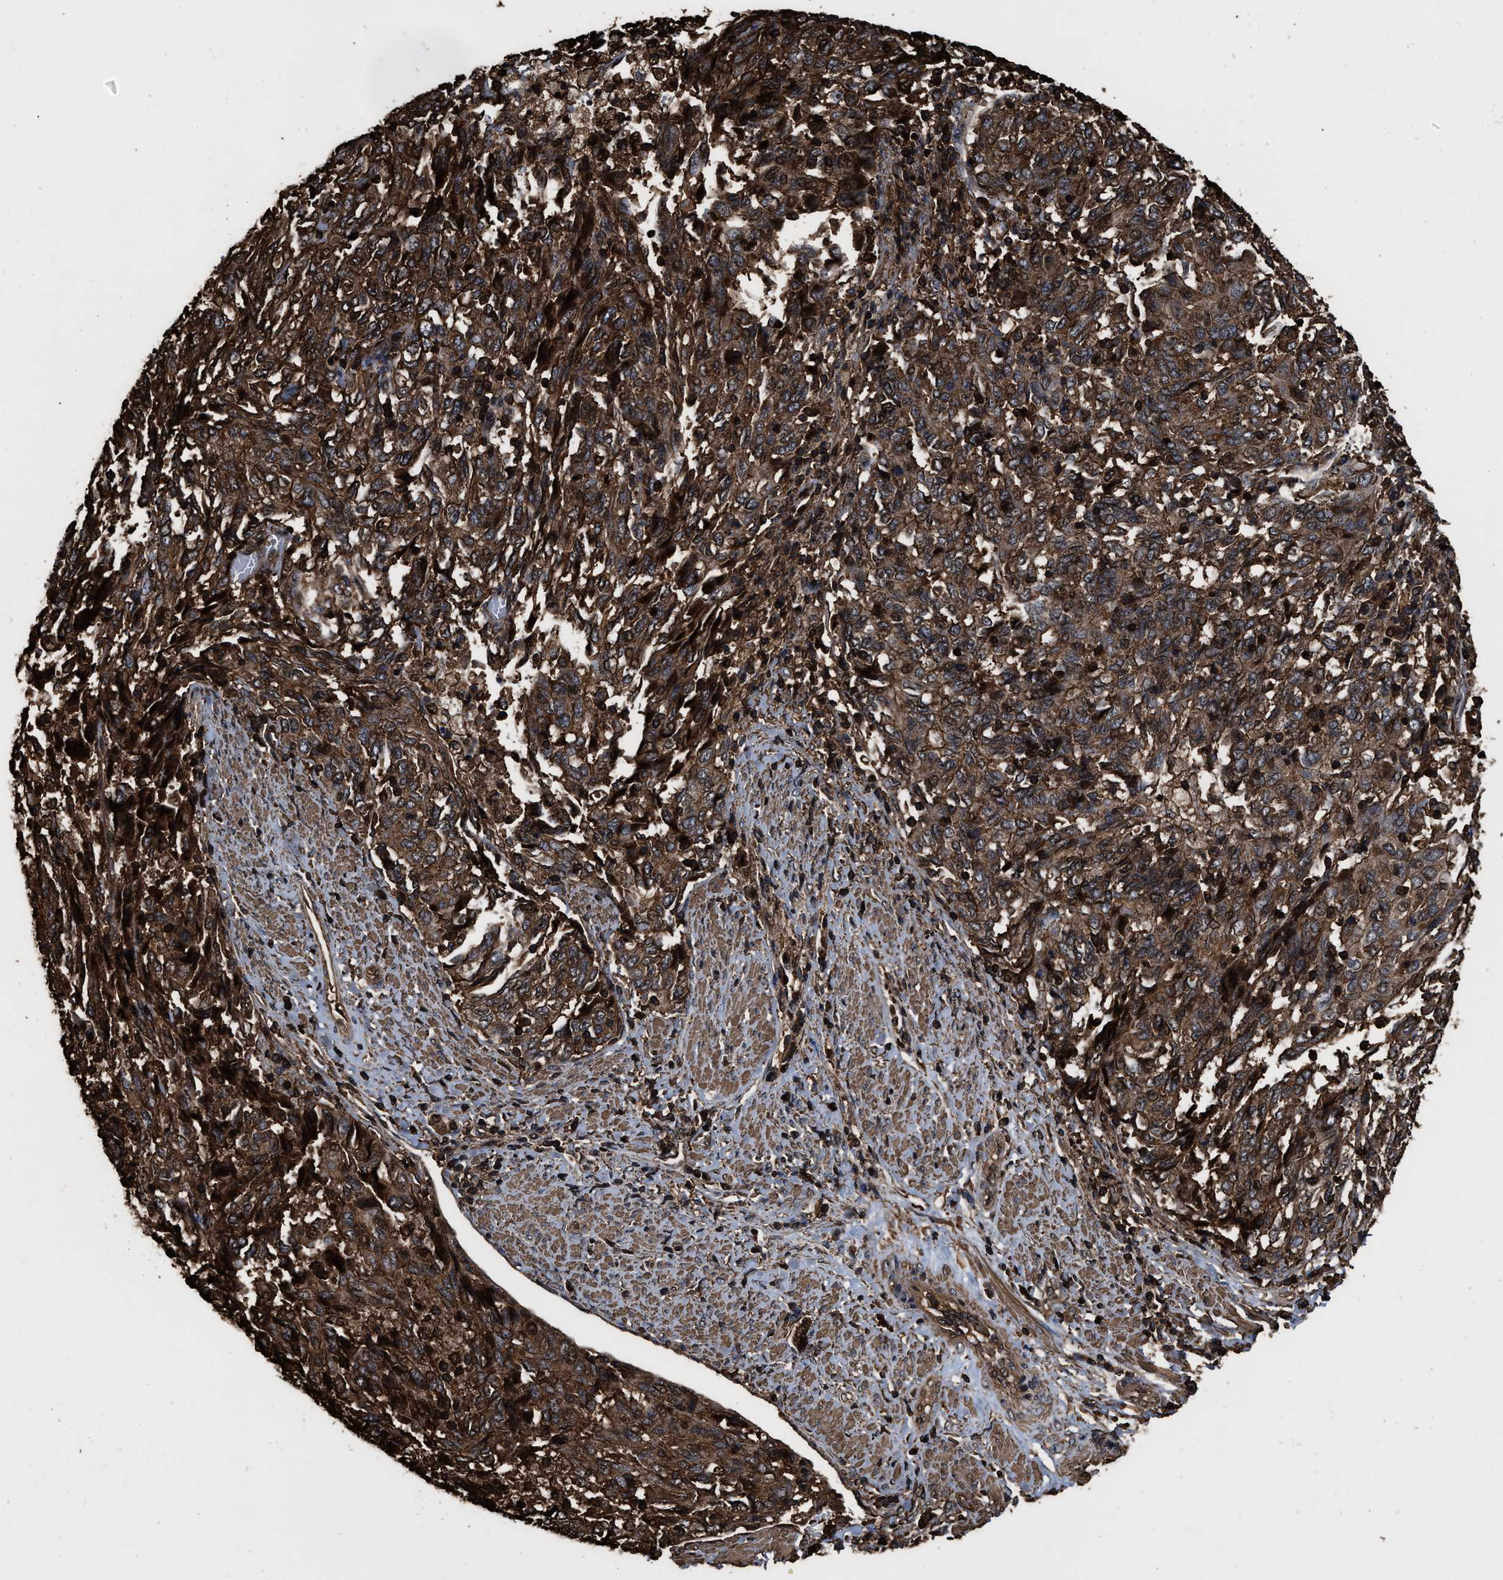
{"staining": {"intensity": "strong", "quantity": ">75%", "location": "cytoplasmic/membranous"}, "tissue": "endometrial cancer", "cell_type": "Tumor cells", "image_type": "cancer", "snomed": [{"axis": "morphology", "description": "Adenocarcinoma, NOS"}, {"axis": "topography", "description": "Endometrium"}], "caption": "IHC image of human endometrial adenocarcinoma stained for a protein (brown), which reveals high levels of strong cytoplasmic/membranous expression in approximately >75% of tumor cells.", "gene": "KBTBD2", "patient": {"sex": "female", "age": 80}}